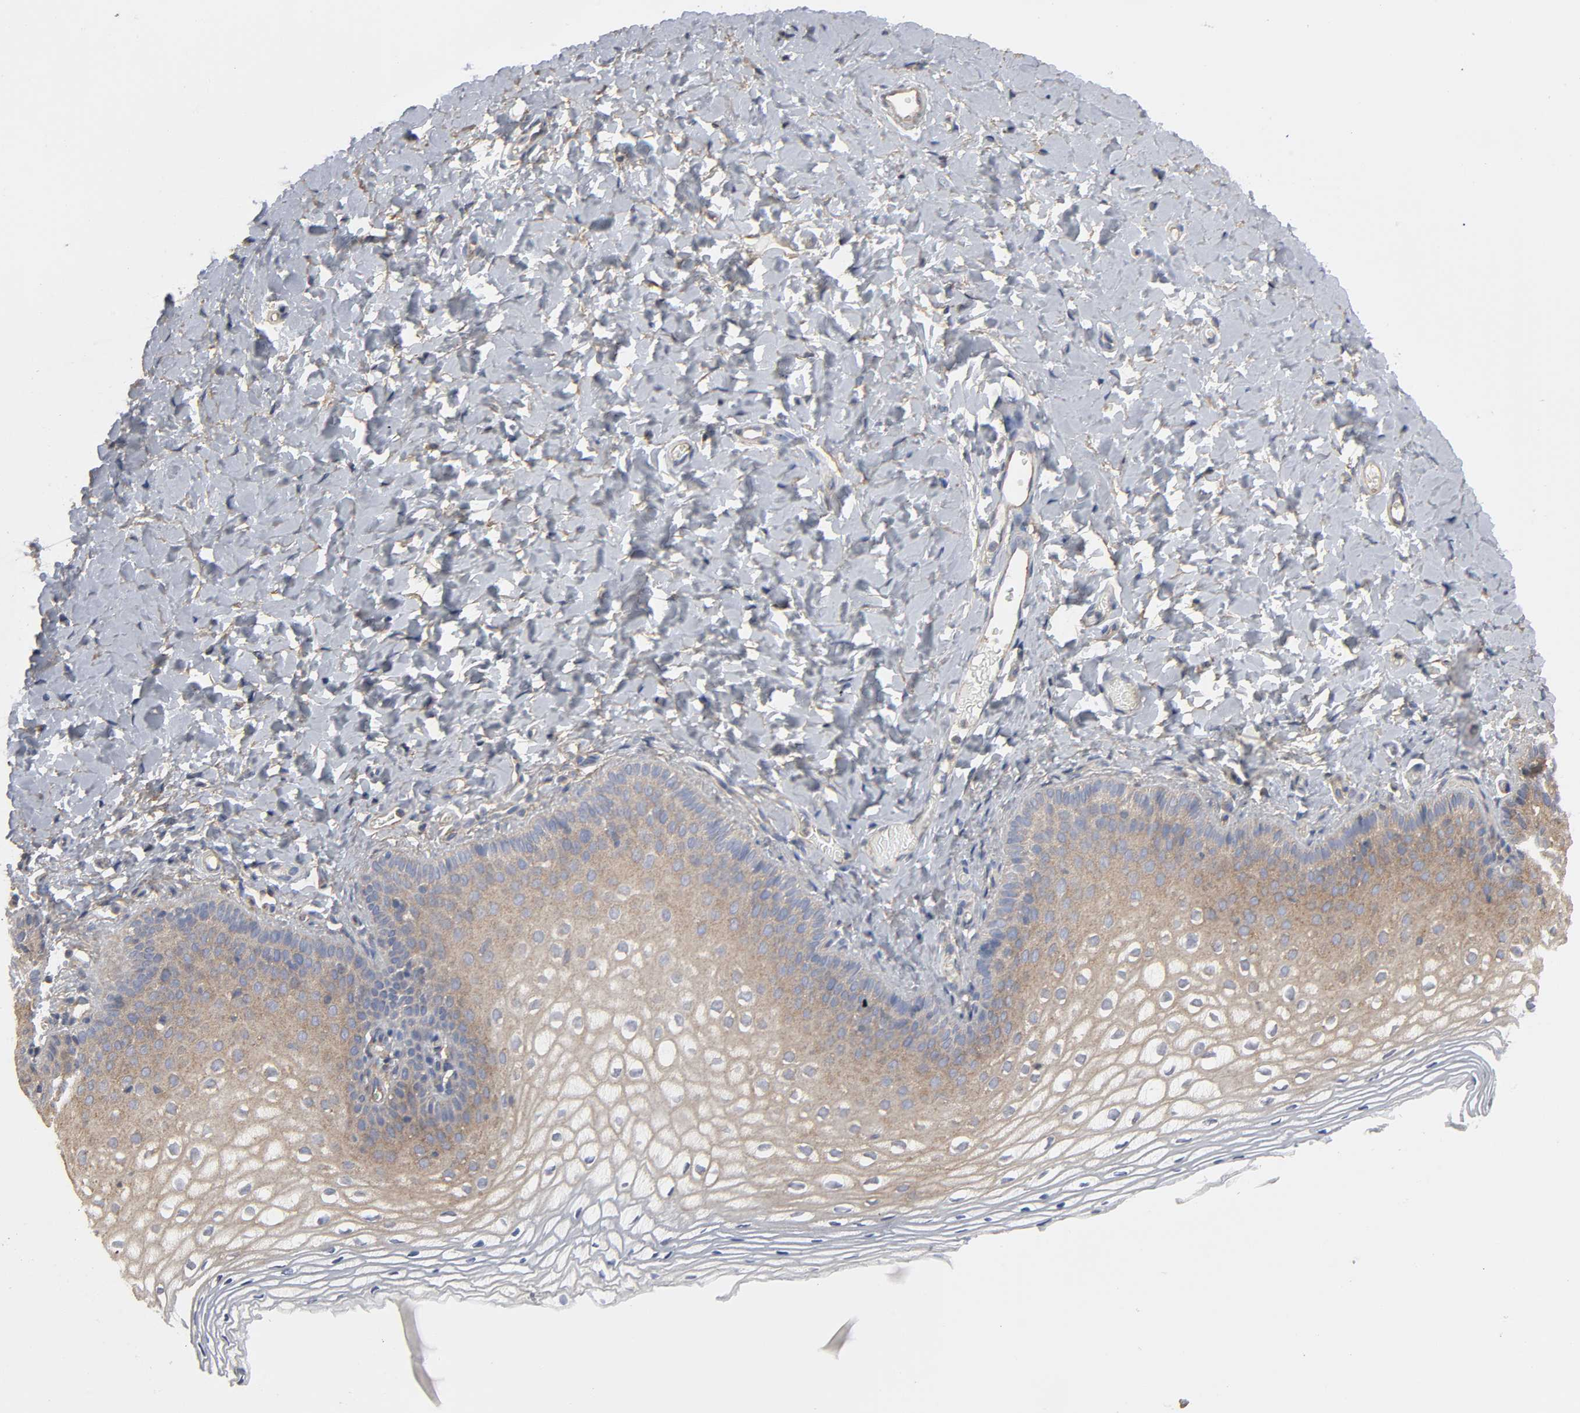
{"staining": {"intensity": "moderate", "quantity": "25%-75%", "location": "cytoplasmic/membranous"}, "tissue": "vagina", "cell_type": "Squamous epithelial cells", "image_type": "normal", "snomed": [{"axis": "morphology", "description": "Normal tissue, NOS"}, {"axis": "topography", "description": "Vagina"}], "caption": "Immunohistochemistry (IHC) of unremarkable vagina displays medium levels of moderate cytoplasmic/membranous positivity in about 25%-75% of squamous epithelial cells.", "gene": "SH3GLB1", "patient": {"sex": "female", "age": 55}}